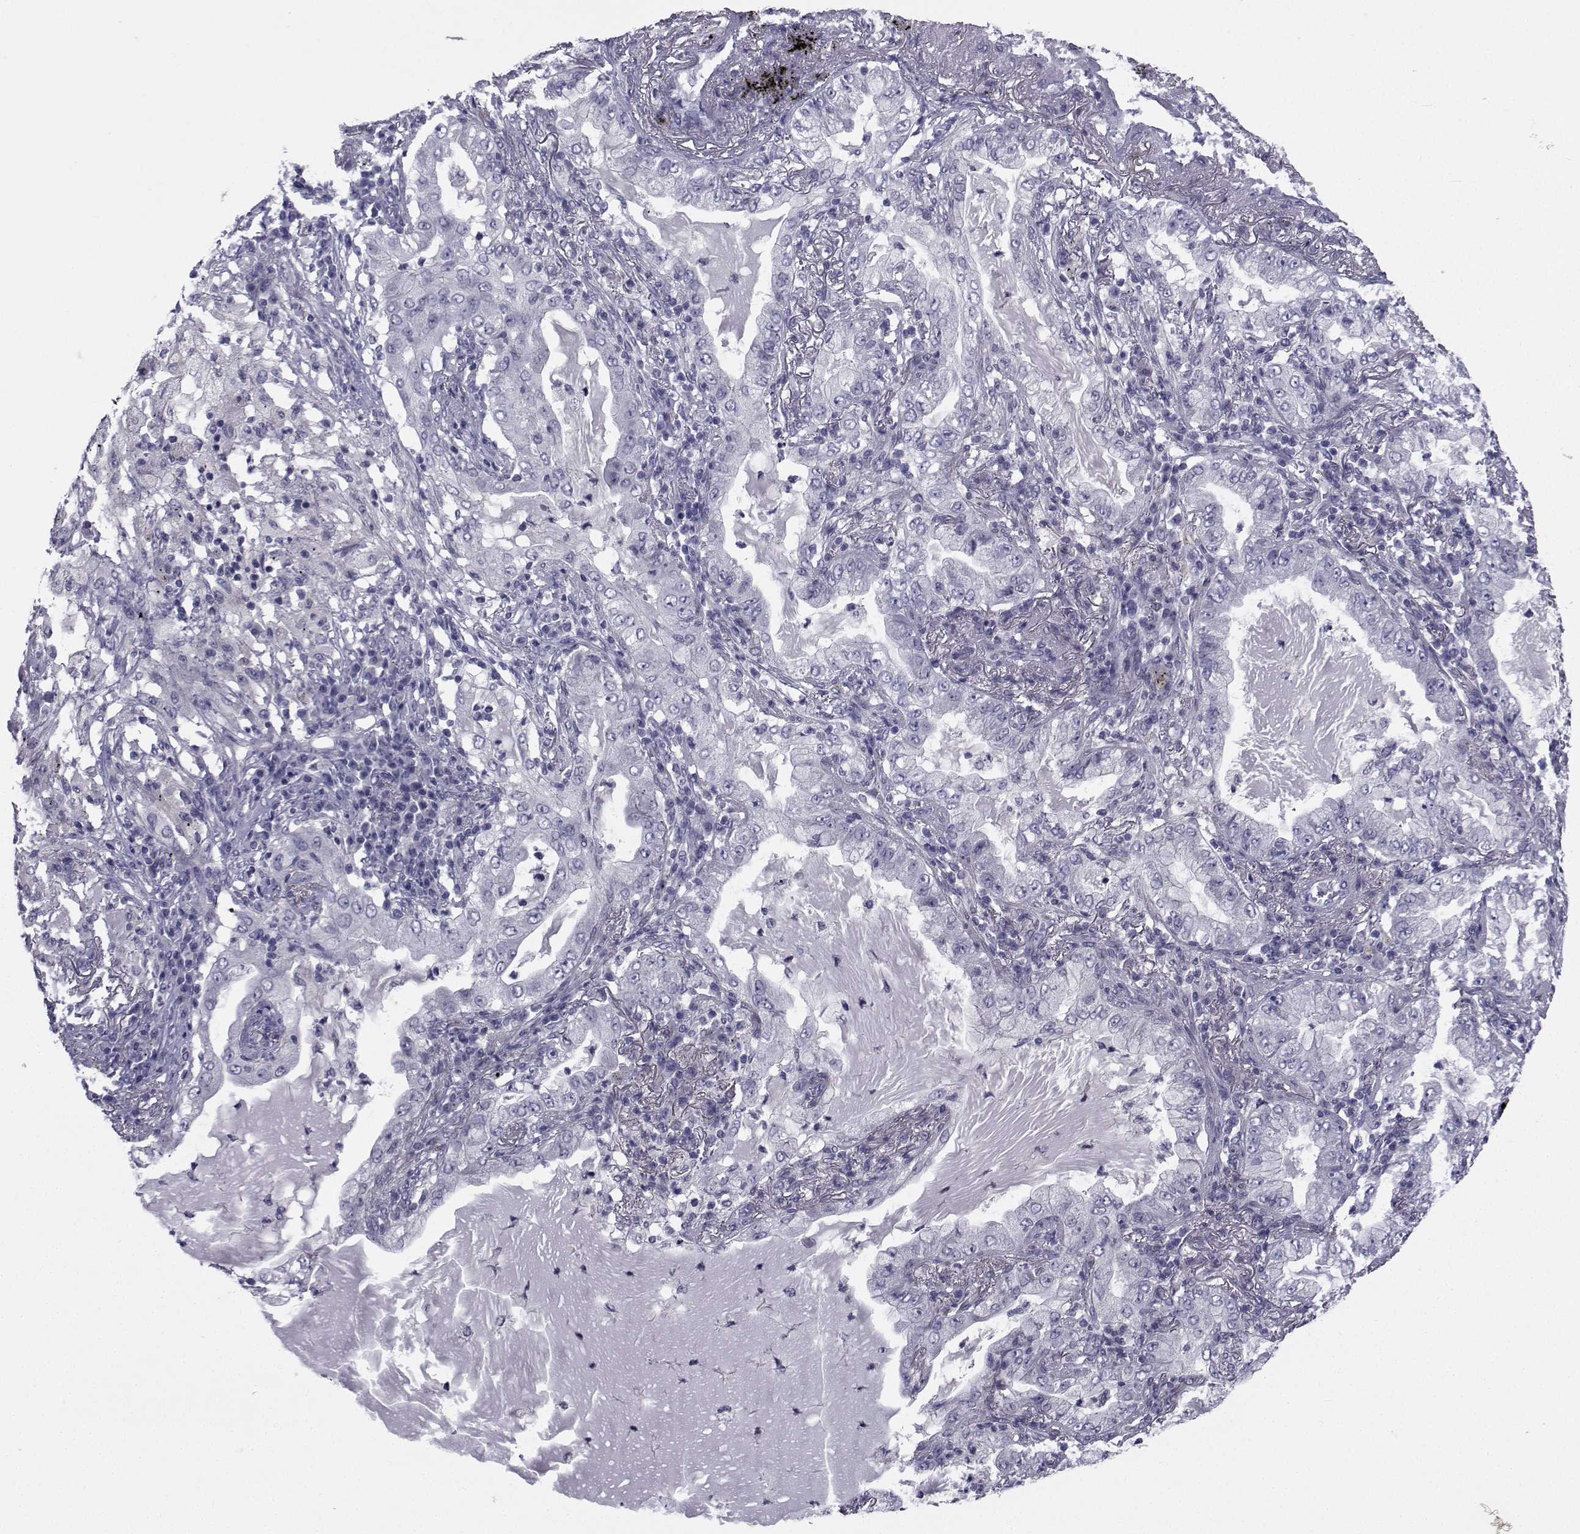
{"staining": {"intensity": "negative", "quantity": "none", "location": "none"}, "tissue": "lung cancer", "cell_type": "Tumor cells", "image_type": "cancer", "snomed": [{"axis": "morphology", "description": "Adenocarcinoma, NOS"}, {"axis": "topography", "description": "Lung"}], "caption": "This image is of lung cancer stained with immunohistochemistry to label a protein in brown with the nuclei are counter-stained blue. There is no positivity in tumor cells. Brightfield microscopy of IHC stained with DAB (3,3'-diaminobenzidine) (brown) and hematoxylin (blue), captured at high magnification.", "gene": "CHRNA1", "patient": {"sex": "female", "age": 73}}